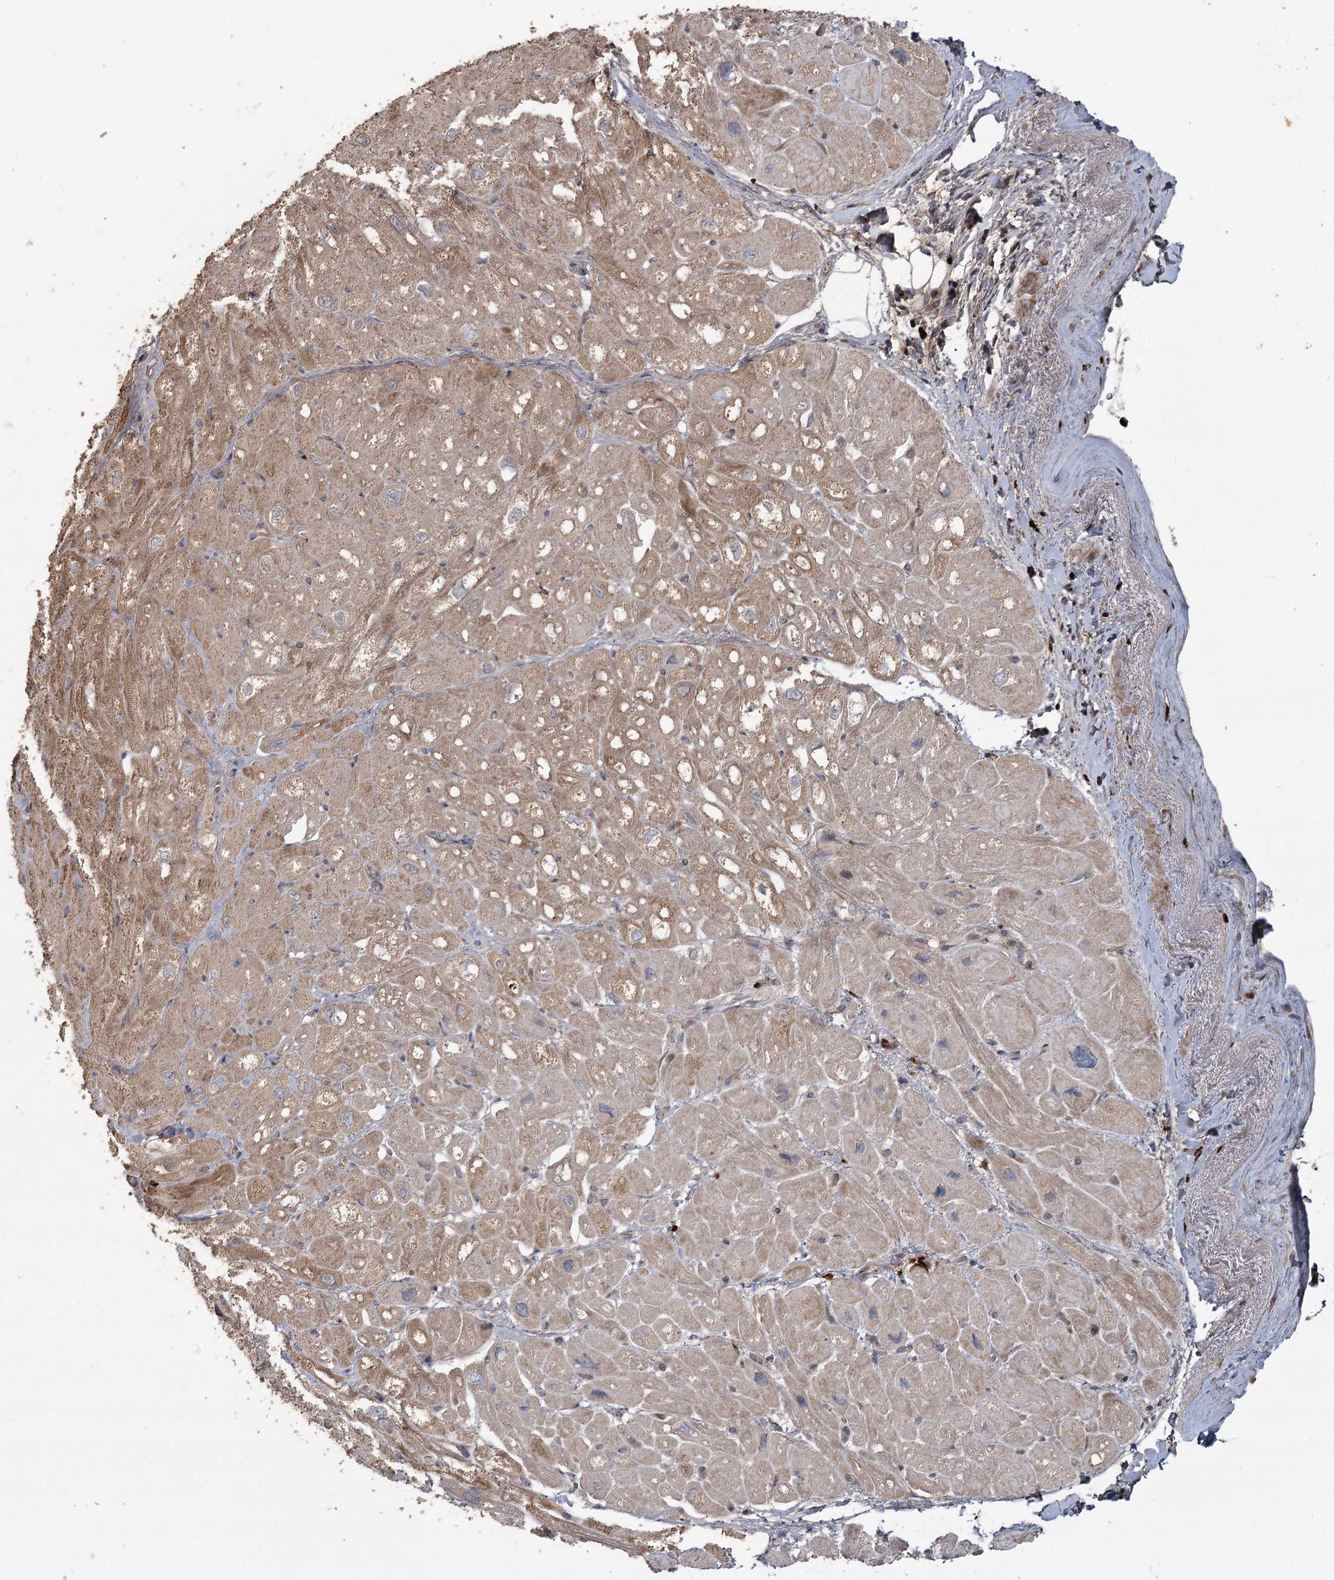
{"staining": {"intensity": "moderate", "quantity": ">75%", "location": "cytoplasmic/membranous"}, "tissue": "heart muscle", "cell_type": "Cardiomyocytes", "image_type": "normal", "snomed": [{"axis": "morphology", "description": "Normal tissue, NOS"}, {"axis": "topography", "description": "Heart"}], "caption": "A histopathology image of heart muscle stained for a protein exhibits moderate cytoplasmic/membranous brown staining in cardiomyocytes. Nuclei are stained in blue.", "gene": "OBSL1", "patient": {"sex": "male", "age": 50}}